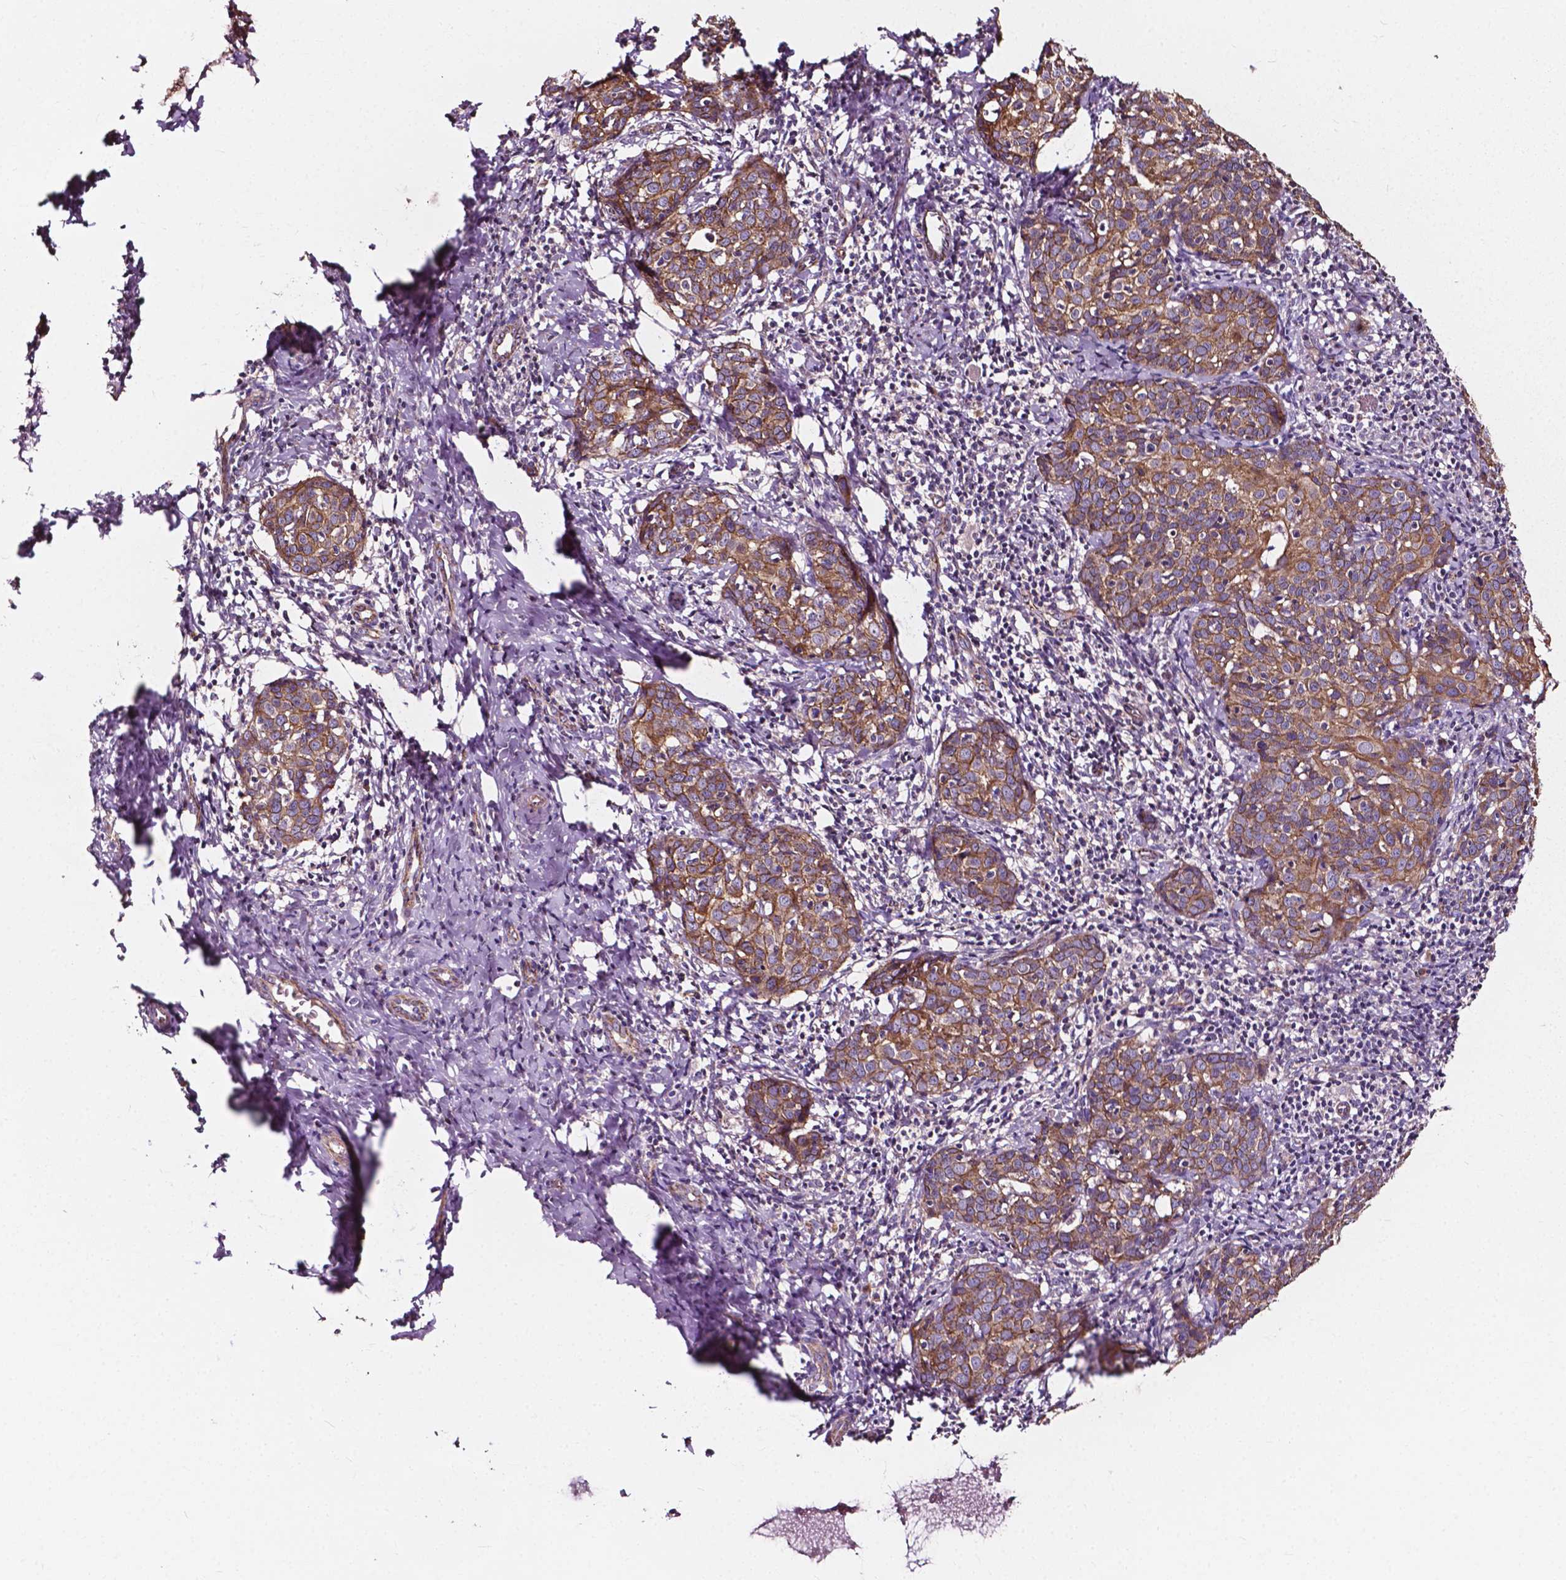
{"staining": {"intensity": "moderate", "quantity": "25%-75%", "location": "cytoplasmic/membranous"}, "tissue": "cervical cancer", "cell_type": "Tumor cells", "image_type": "cancer", "snomed": [{"axis": "morphology", "description": "Squamous cell carcinoma, NOS"}, {"axis": "topography", "description": "Cervix"}], "caption": "This is a photomicrograph of immunohistochemistry staining of cervical cancer (squamous cell carcinoma), which shows moderate staining in the cytoplasmic/membranous of tumor cells.", "gene": "ATG16L1", "patient": {"sex": "female", "age": 62}}